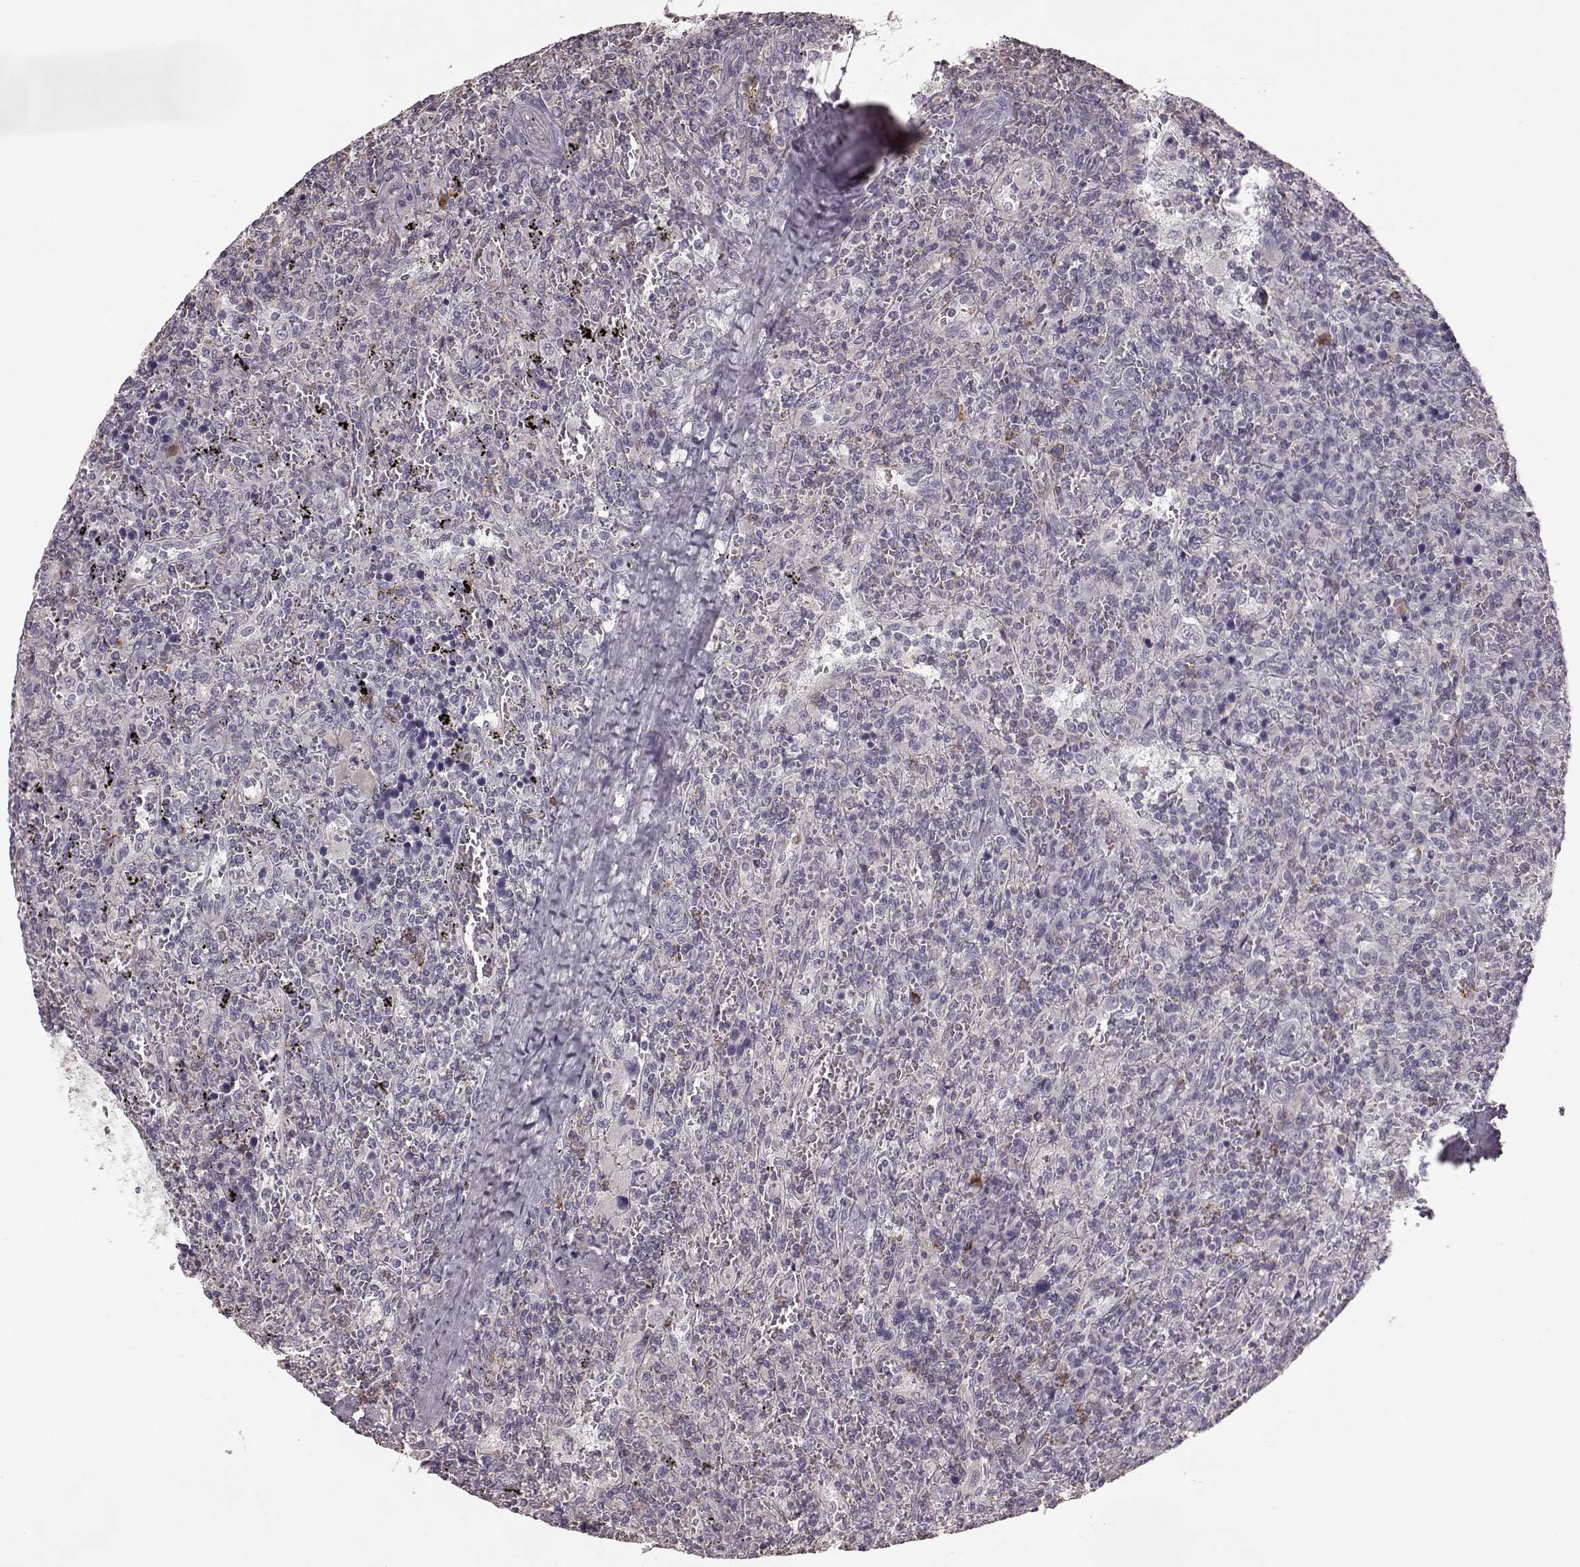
{"staining": {"intensity": "negative", "quantity": "none", "location": "none"}, "tissue": "lymphoma", "cell_type": "Tumor cells", "image_type": "cancer", "snomed": [{"axis": "morphology", "description": "Malignant lymphoma, non-Hodgkin's type, Low grade"}, {"axis": "topography", "description": "Spleen"}], "caption": "This micrograph is of malignant lymphoma, non-Hodgkin's type (low-grade) stained with immunohistochemistry (IHC) to label a protein in brown with the nuclei are counter-stained blue. There is no expression in tumor cells. The staining is performed using DAB brown chromogen with nuclei counter-stained in using hematoxylin.", "gene": "PDCD1", "patient": {"sex": "male", "age": 62}}